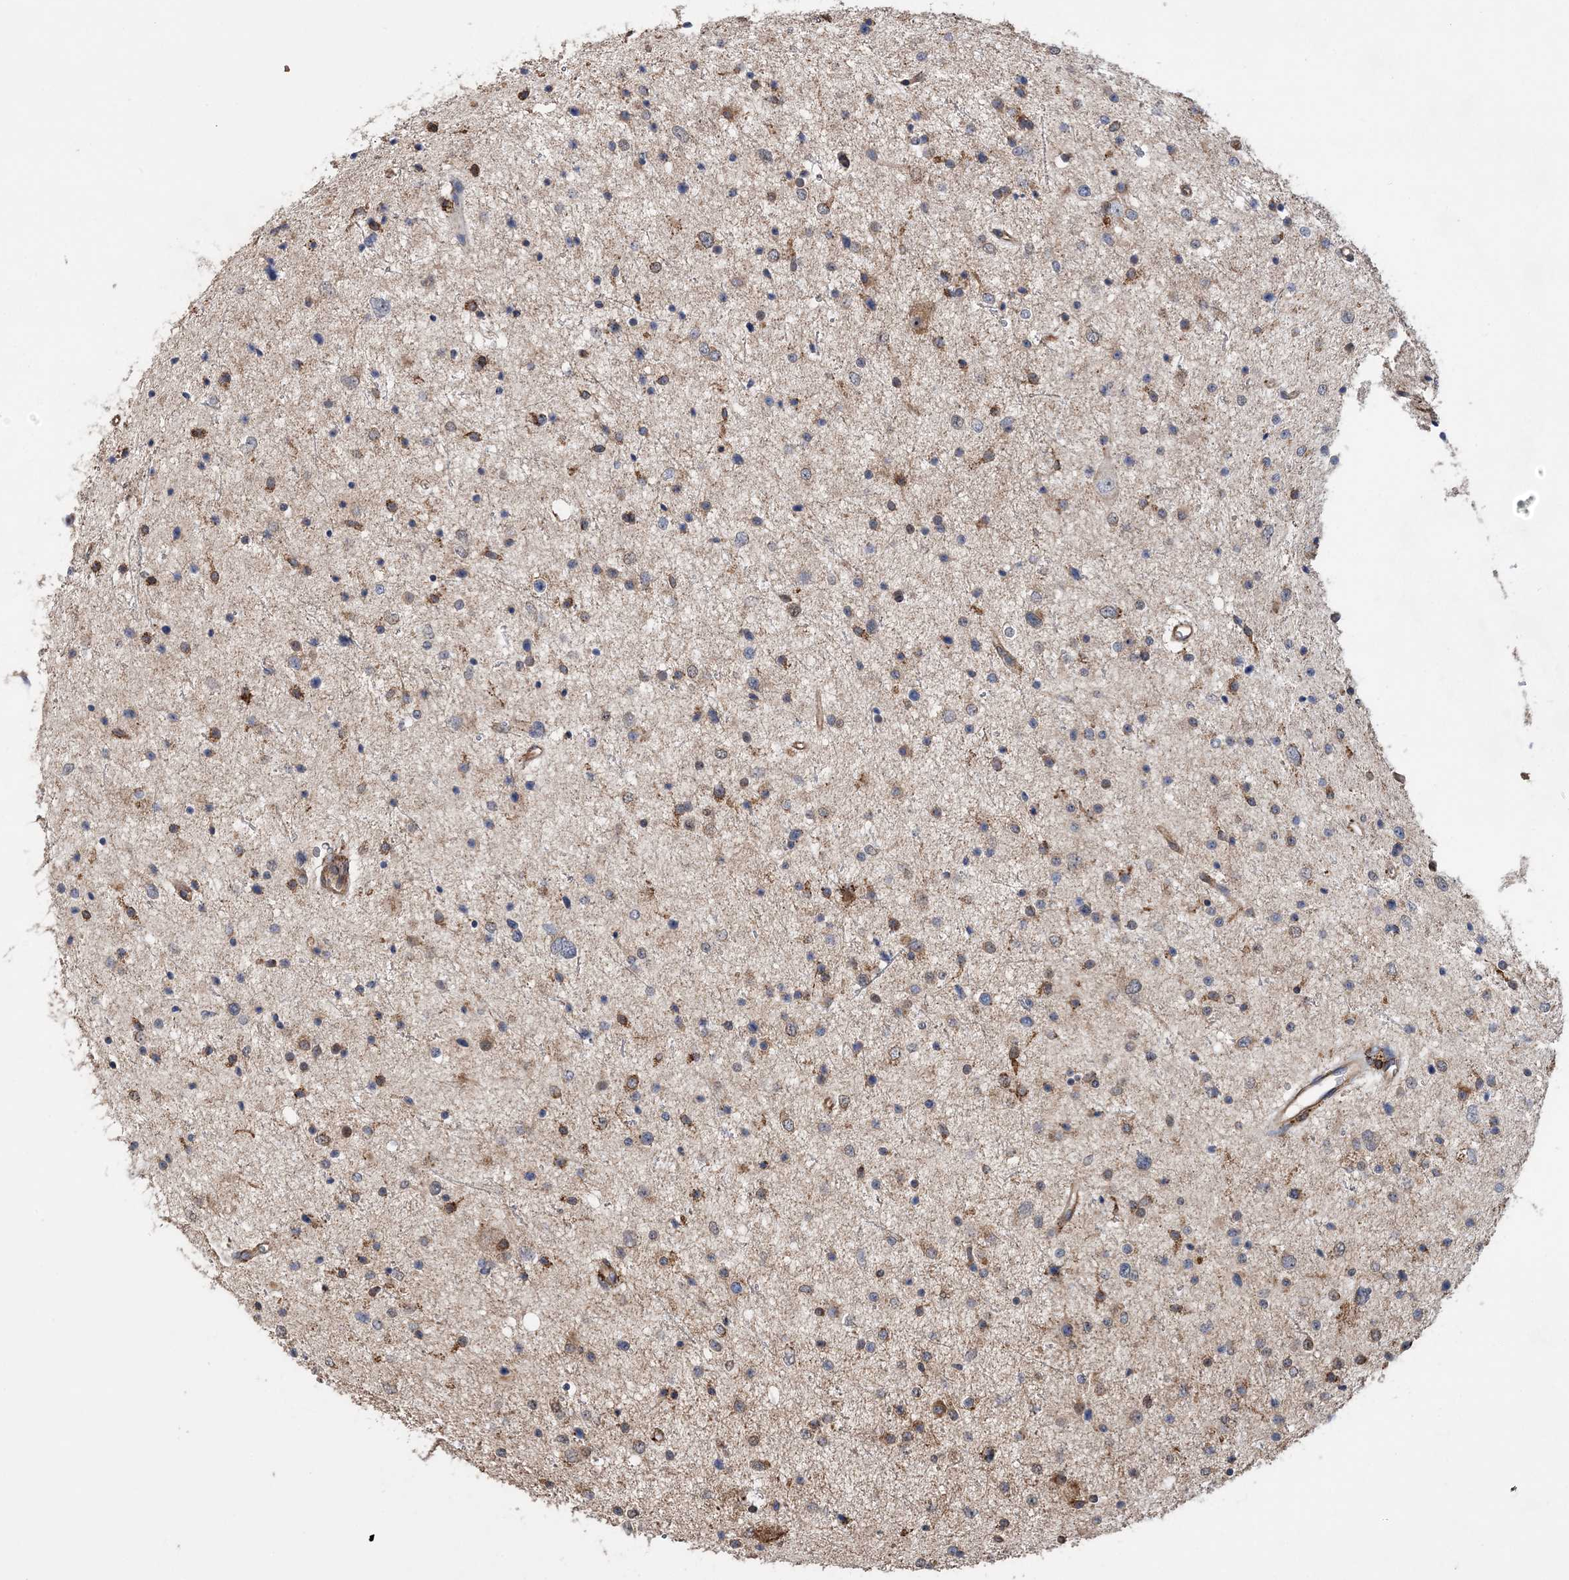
{"staining": {"intensity": "moderate", "quantity": "<25%", "location": "cytoplasmic/membranous"}, "tissue": "glioma", "cell_type": "Tumor cells", "image_type": "cancer", "snomed": [{"axis": "morphology", "description": "Glioma, malignant, Low grade"}, {"axis": "topography", "description": "Brain"}], "caption": "There is low levels of moderate cytoplasmic/membranous expression in tumor cells of glioma, as demonstrated by immunohistochemical staining (brown color).", "gene": "WDR12", "patient": {"sex": "female", "age": 37}}